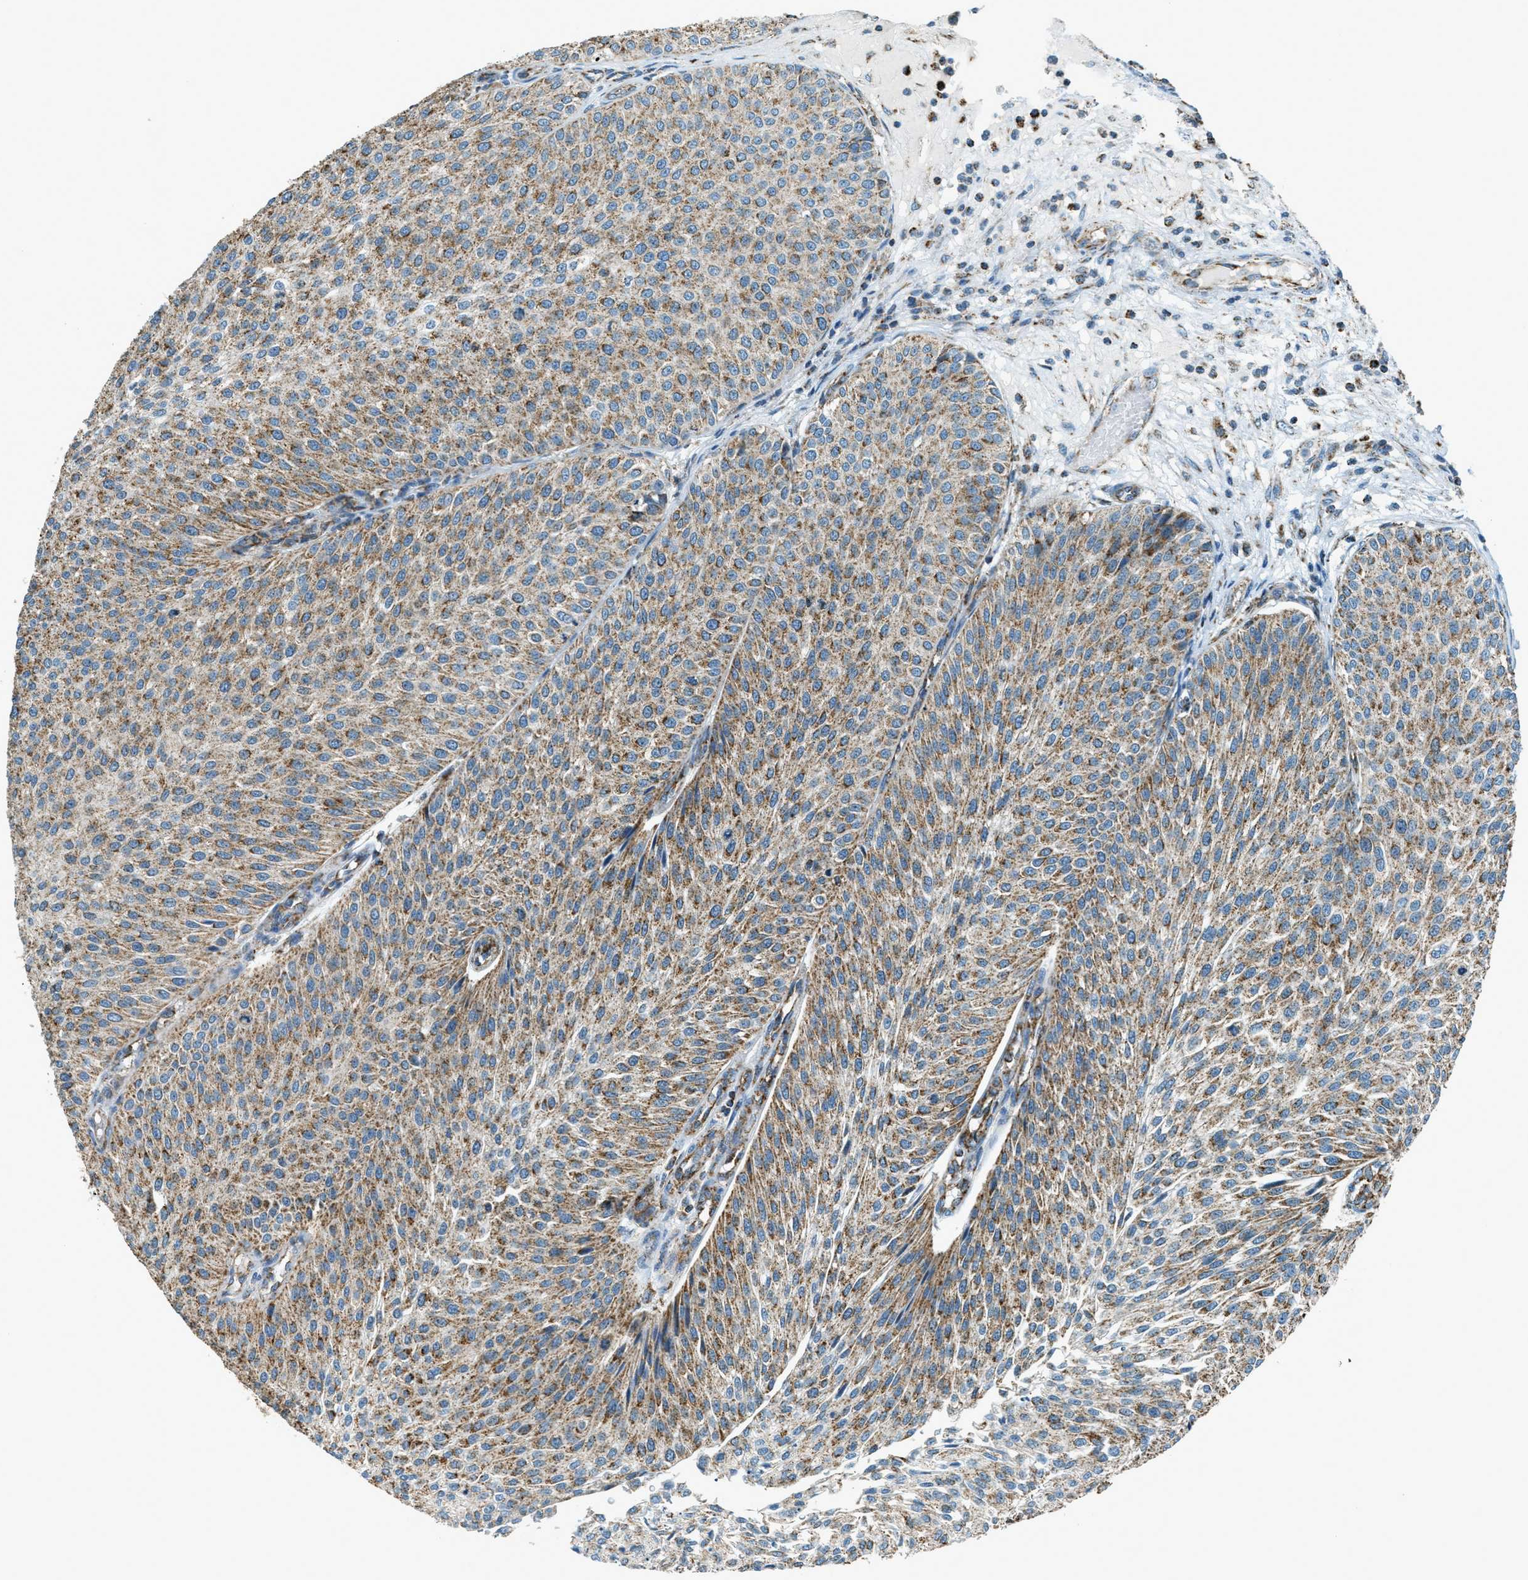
{"staining": {"intensity": "moderate", "quantity": ">75%", "location": "cytoplasmic/membranous"}, "tissue": "urothelial cancer", "cell_type": "Tumor cells", "image_type": "cancer", "snomed": [{"axis": "morphology", "description": "Urothelial carcinoma, Low grade"}, {"axis": "topography", "description": "Smooth muscle"}, {"axis": "topography", "description": "Urinary bladder"}], "caption": "This image exhibits urothelial cancer stained with immunohistochemistry to label a protein in brown. The cytoplasmic/membranous of tumor cells show moderate positivity for the protein. Nuclei are counter-stained blue.", "gene": "CHST15", "patient": {"sex": "male", "age": 60}}